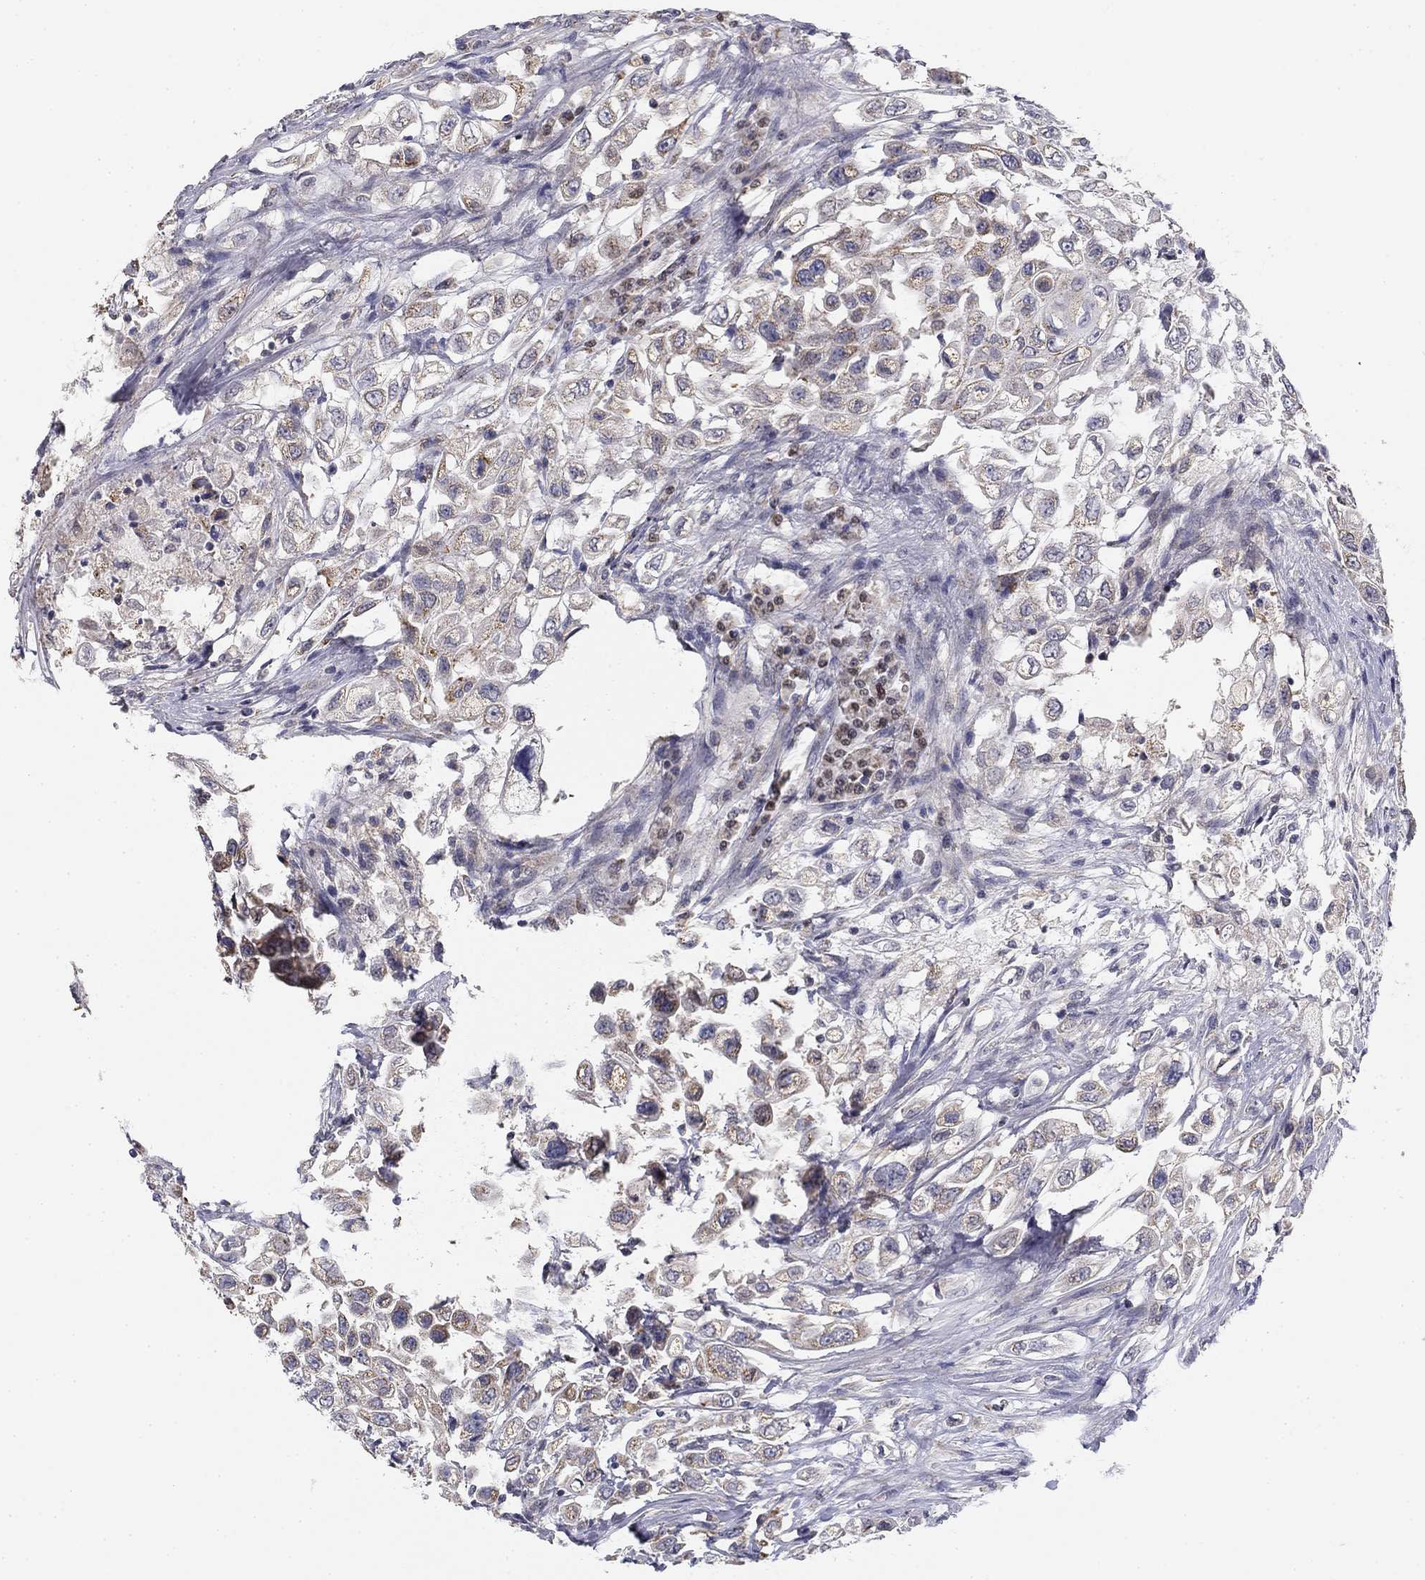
{"staining": {"intensity": "weak", "quantity": "25%-75%", "location": "cytoplasmic/membranous"}, "tissue": "urothelial cancer", "cell_type": "Tumor cells", "image_type": "cancer", "snomed": [{"axis": "morphology", "description": "Urothelial carcinoma, High grade"}, {"axis": "topography", "description": "Urinary bladder"}], "caption": "The photomicrograph demonstrates staining of urothelial carcinoma (high-grade), revealing weak cytoplasmic/membranous protein staining (brown color) within tumor cells. The staining was performed using DAB to visualize the protein expression in brown, while the nuclei were stained in blue with hematoxylin (Magnification: 20x).", "gene": "SLC2A9", "patient": {"sex": "female", "age": 56}}